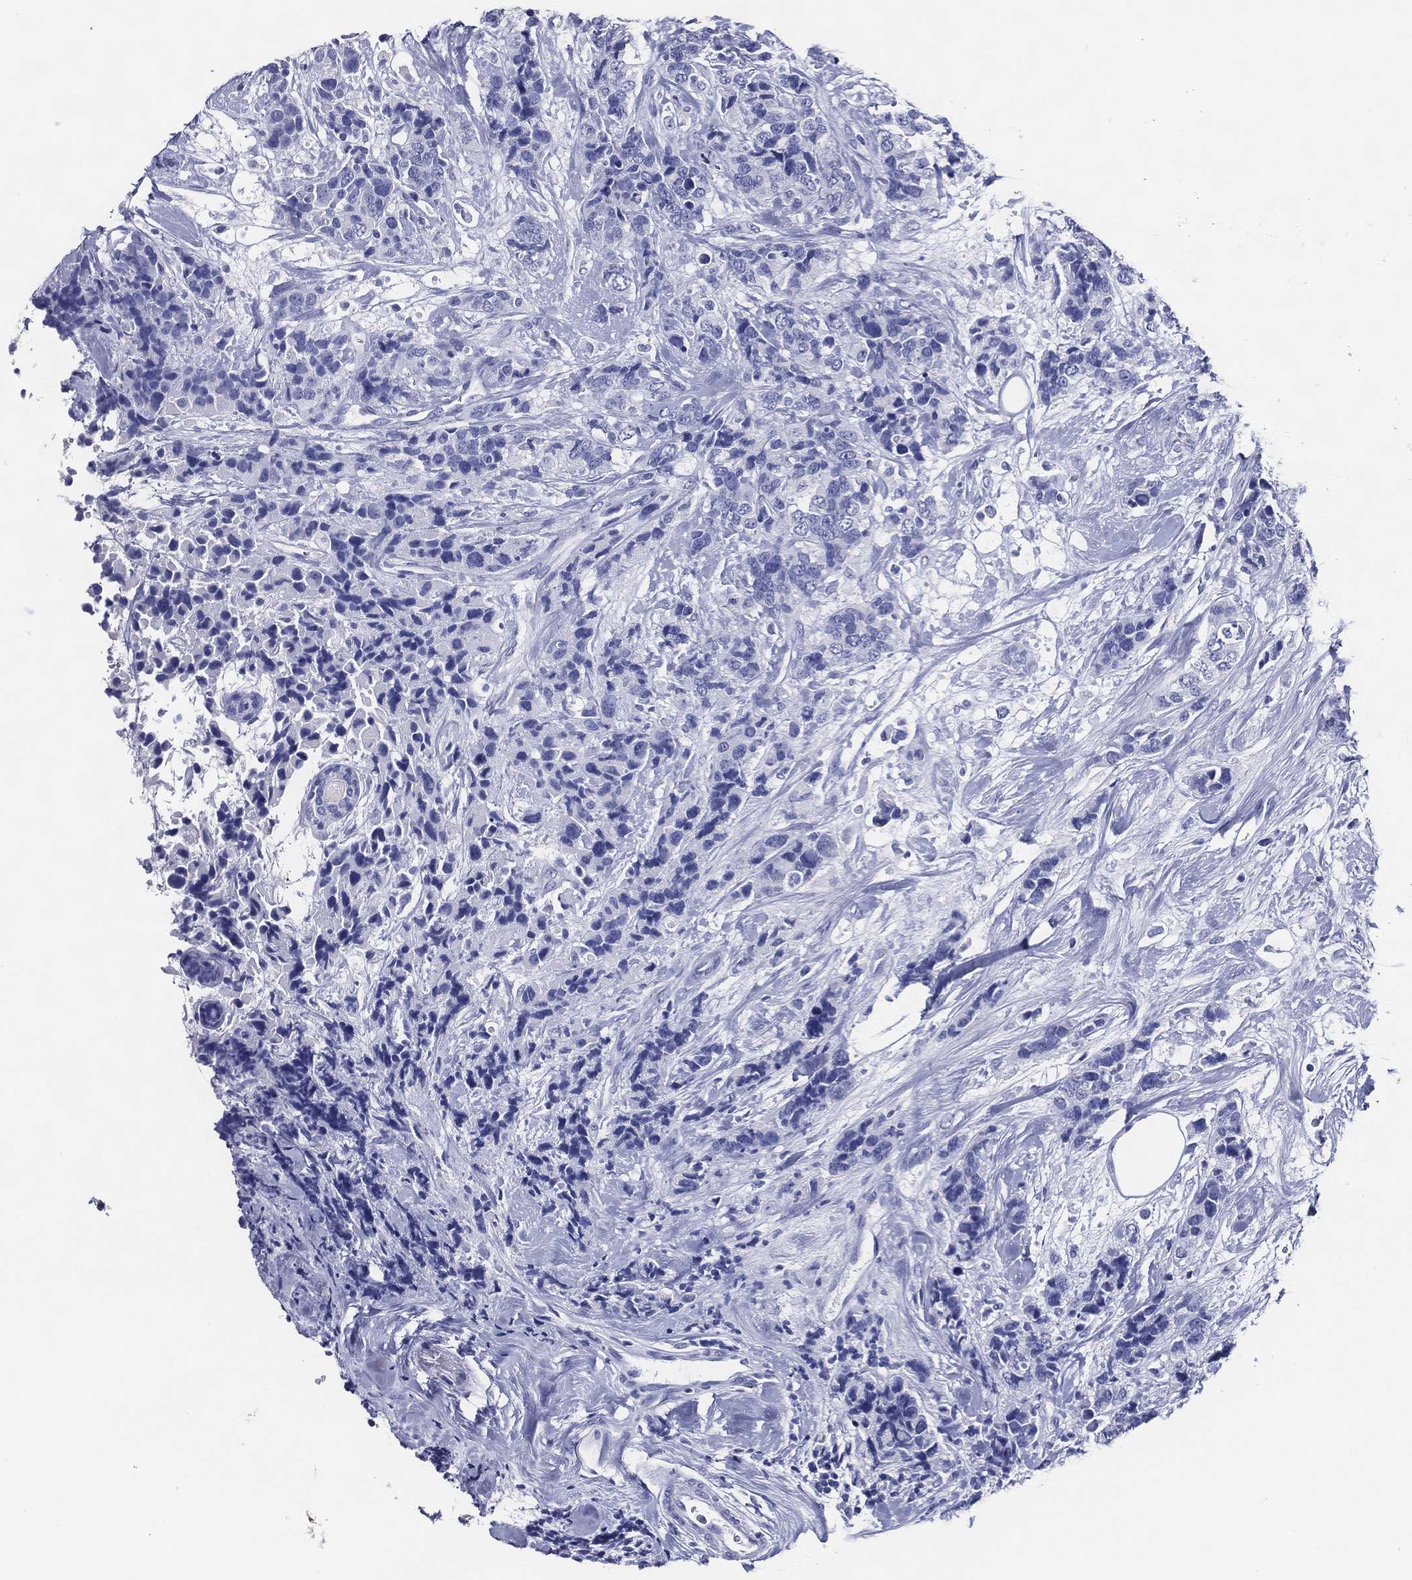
{"staining": {"intensity": "negative", "quantity": "none", "location": "none"}, "tissue": "breast cancer", "cell_type": "Tumor cells", "image_type": "cancer", "snomed": [{"axis": "morphology", "description": "Lobular carcinoma"}, {"axis": "topography", "description": "Breast"}], "caption": "An image of human breast cancer is negative for staining in tumor cells. The staining is performed using DAB brown chromogen with nuclei counter-stained in using hematoxylin.", "gene": "ACE2", "patient": {"sex": "female", "age": 59}}